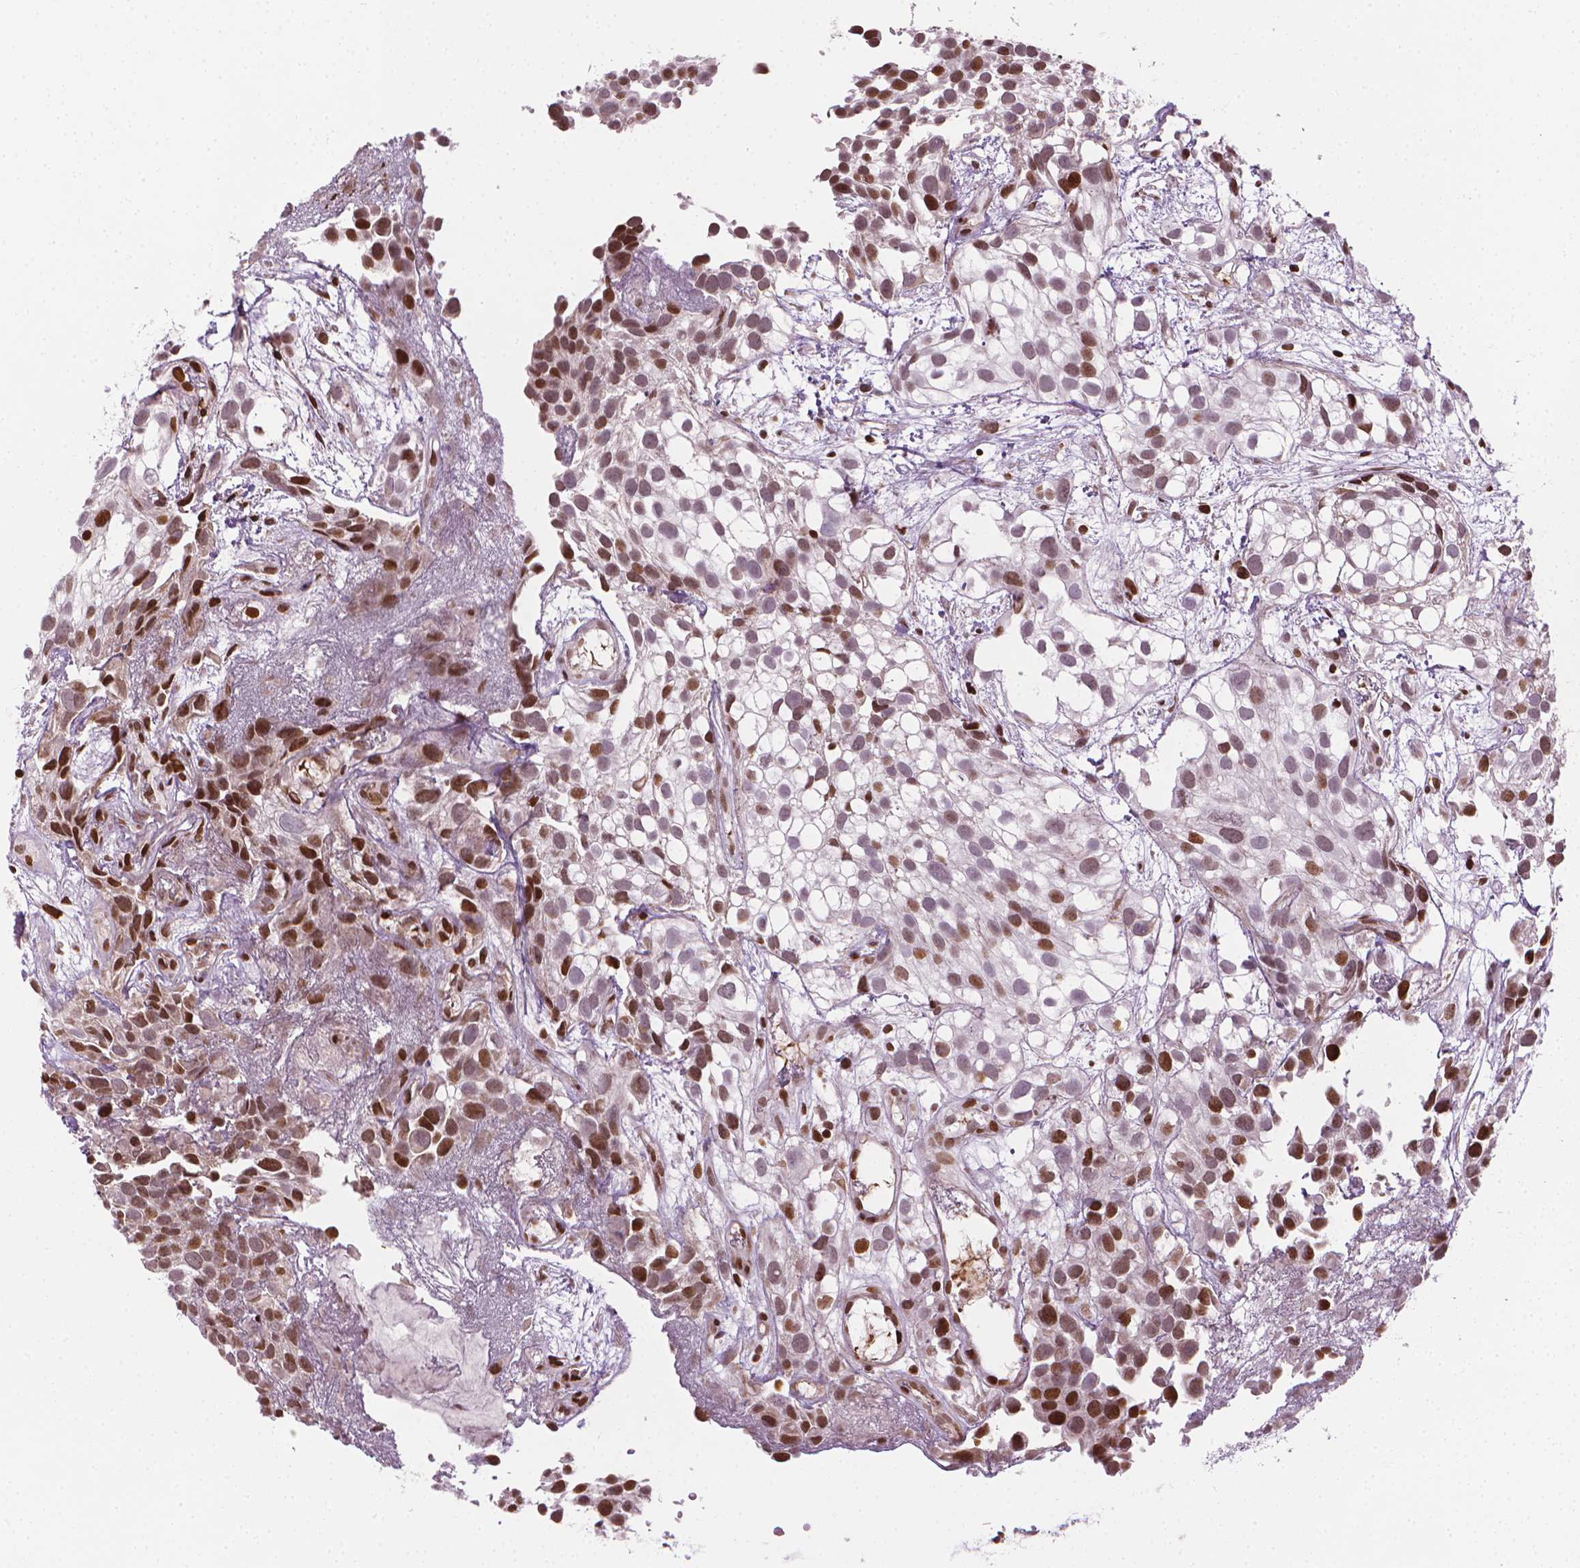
{"staining": {"intensity": "moderate", "quantity": ">75%", "location": "nuclear"}, "tissue": "urothelial cancer", "cell_type": "Tumor cells", "image_type": "cancer", "snomed": [{"axis": "morphology", "description": "Urothelial carcinoma, High grade"}, {"axis": "topography", "description": "Urinary bladder"}], "caption": "Immunohistochemical staining of urothelial cancer reveals medium levels of moderate nuclear protein staining in approximately >75% of tumor cells. The staining is performed using DAB (3,3'-diaminobenzidine) brown chromogen to label protein expression. The nuclei are counter-stained blue using hematoxylin.", "gene": "PIP4K2A", "patient": {"sex": "male", "age": 56}}